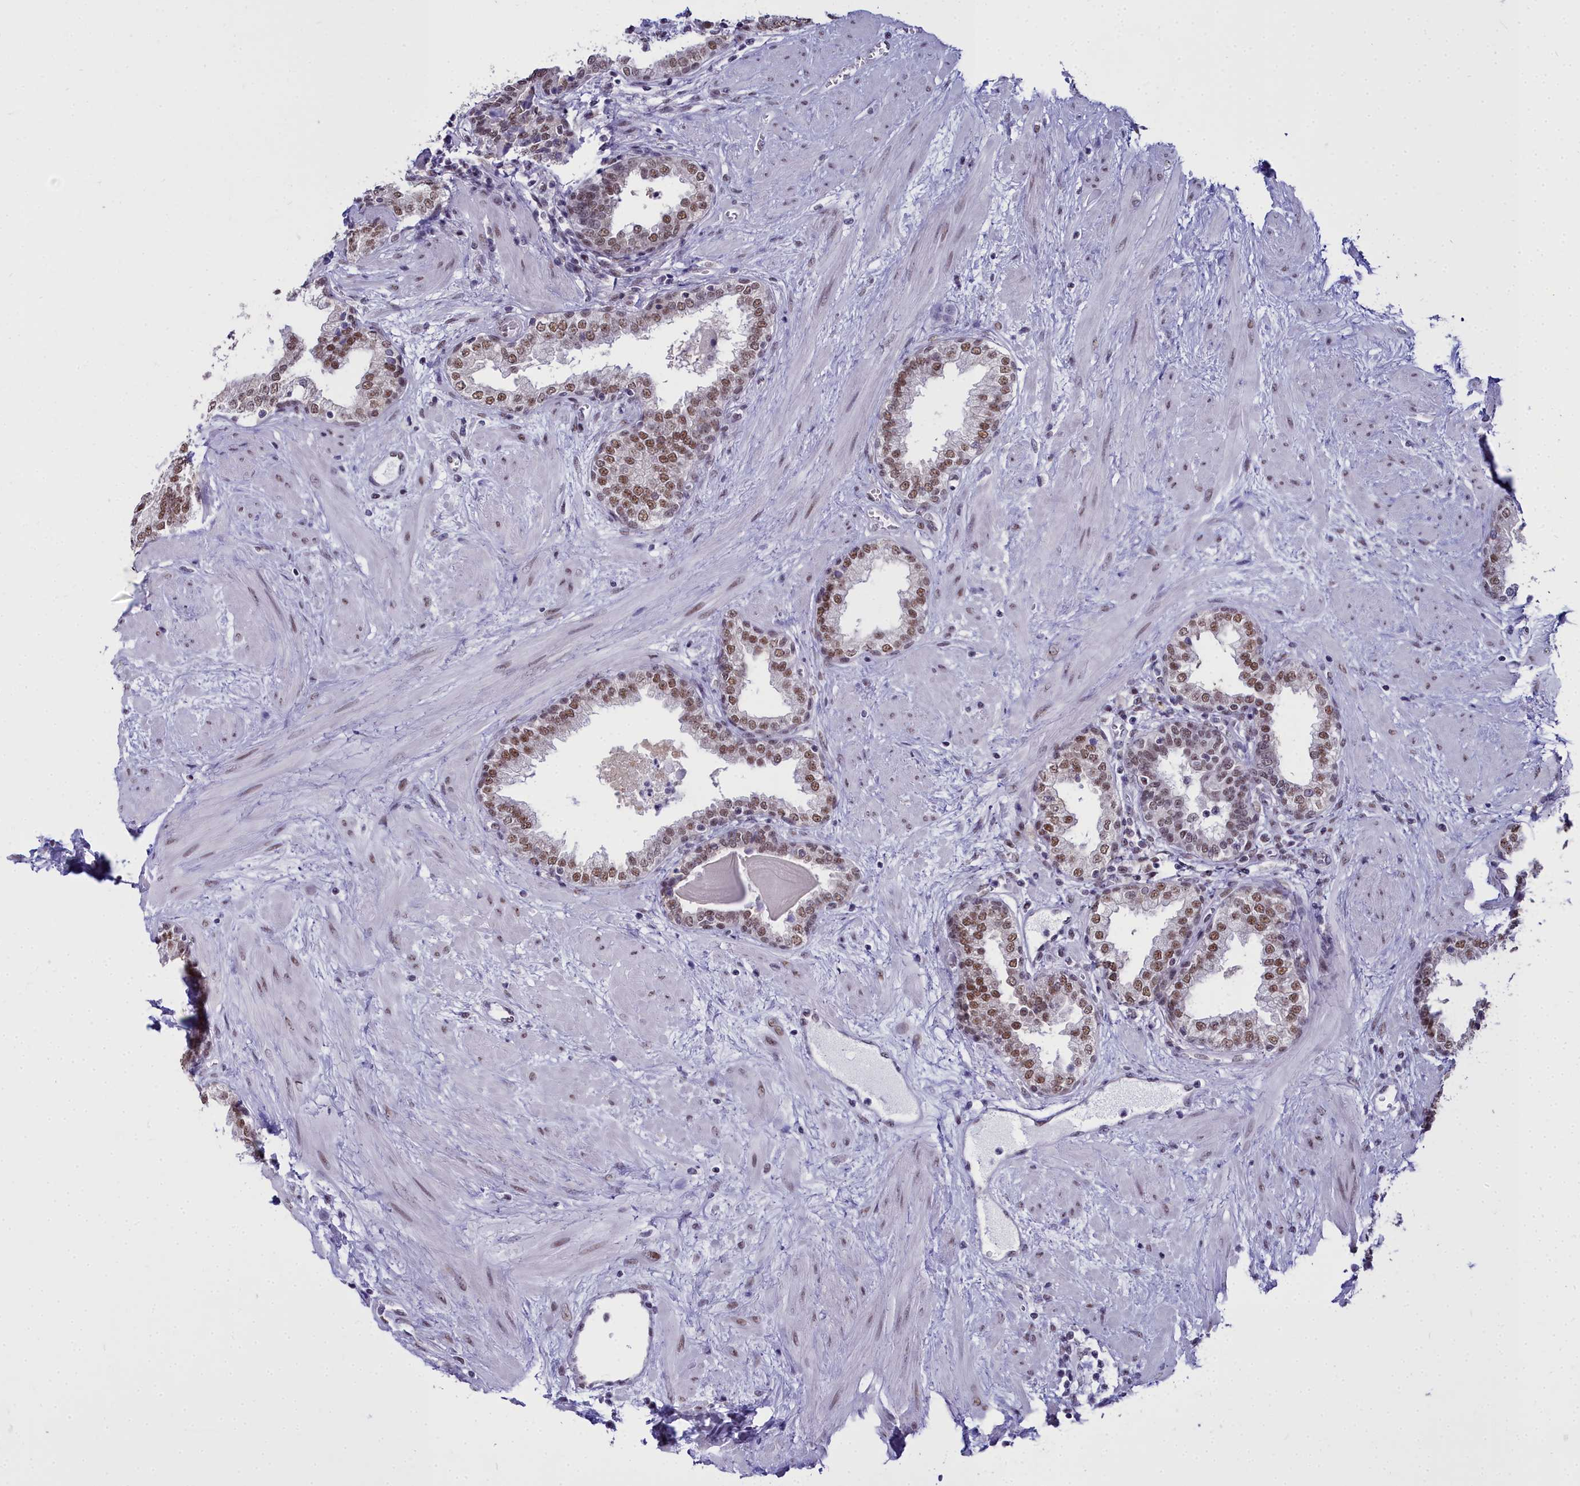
{"staining": {"intensity": "moderate", "quantity": ">75%", "location": "nuclear"}, "tissue": "prostate", "cell_type": "Glandular cells", "image_type": "normal", "snomed": [{"axis": "morphology", "description": "Normal tissue, NOS"}, {"axis": "topography", "description": "Prostate"}], "caption": "Immunohistochemistry (IHC) image of normal prostate: human prostate stained using immunohistochemistry (IHC) demonstrates medium levels of moderate protein expression localized specifically in the nuclear of glandular cells, appearing as a nuclear brown color.", "gene": "RBM12", "patient": {"sex": "male", "age": 51}}